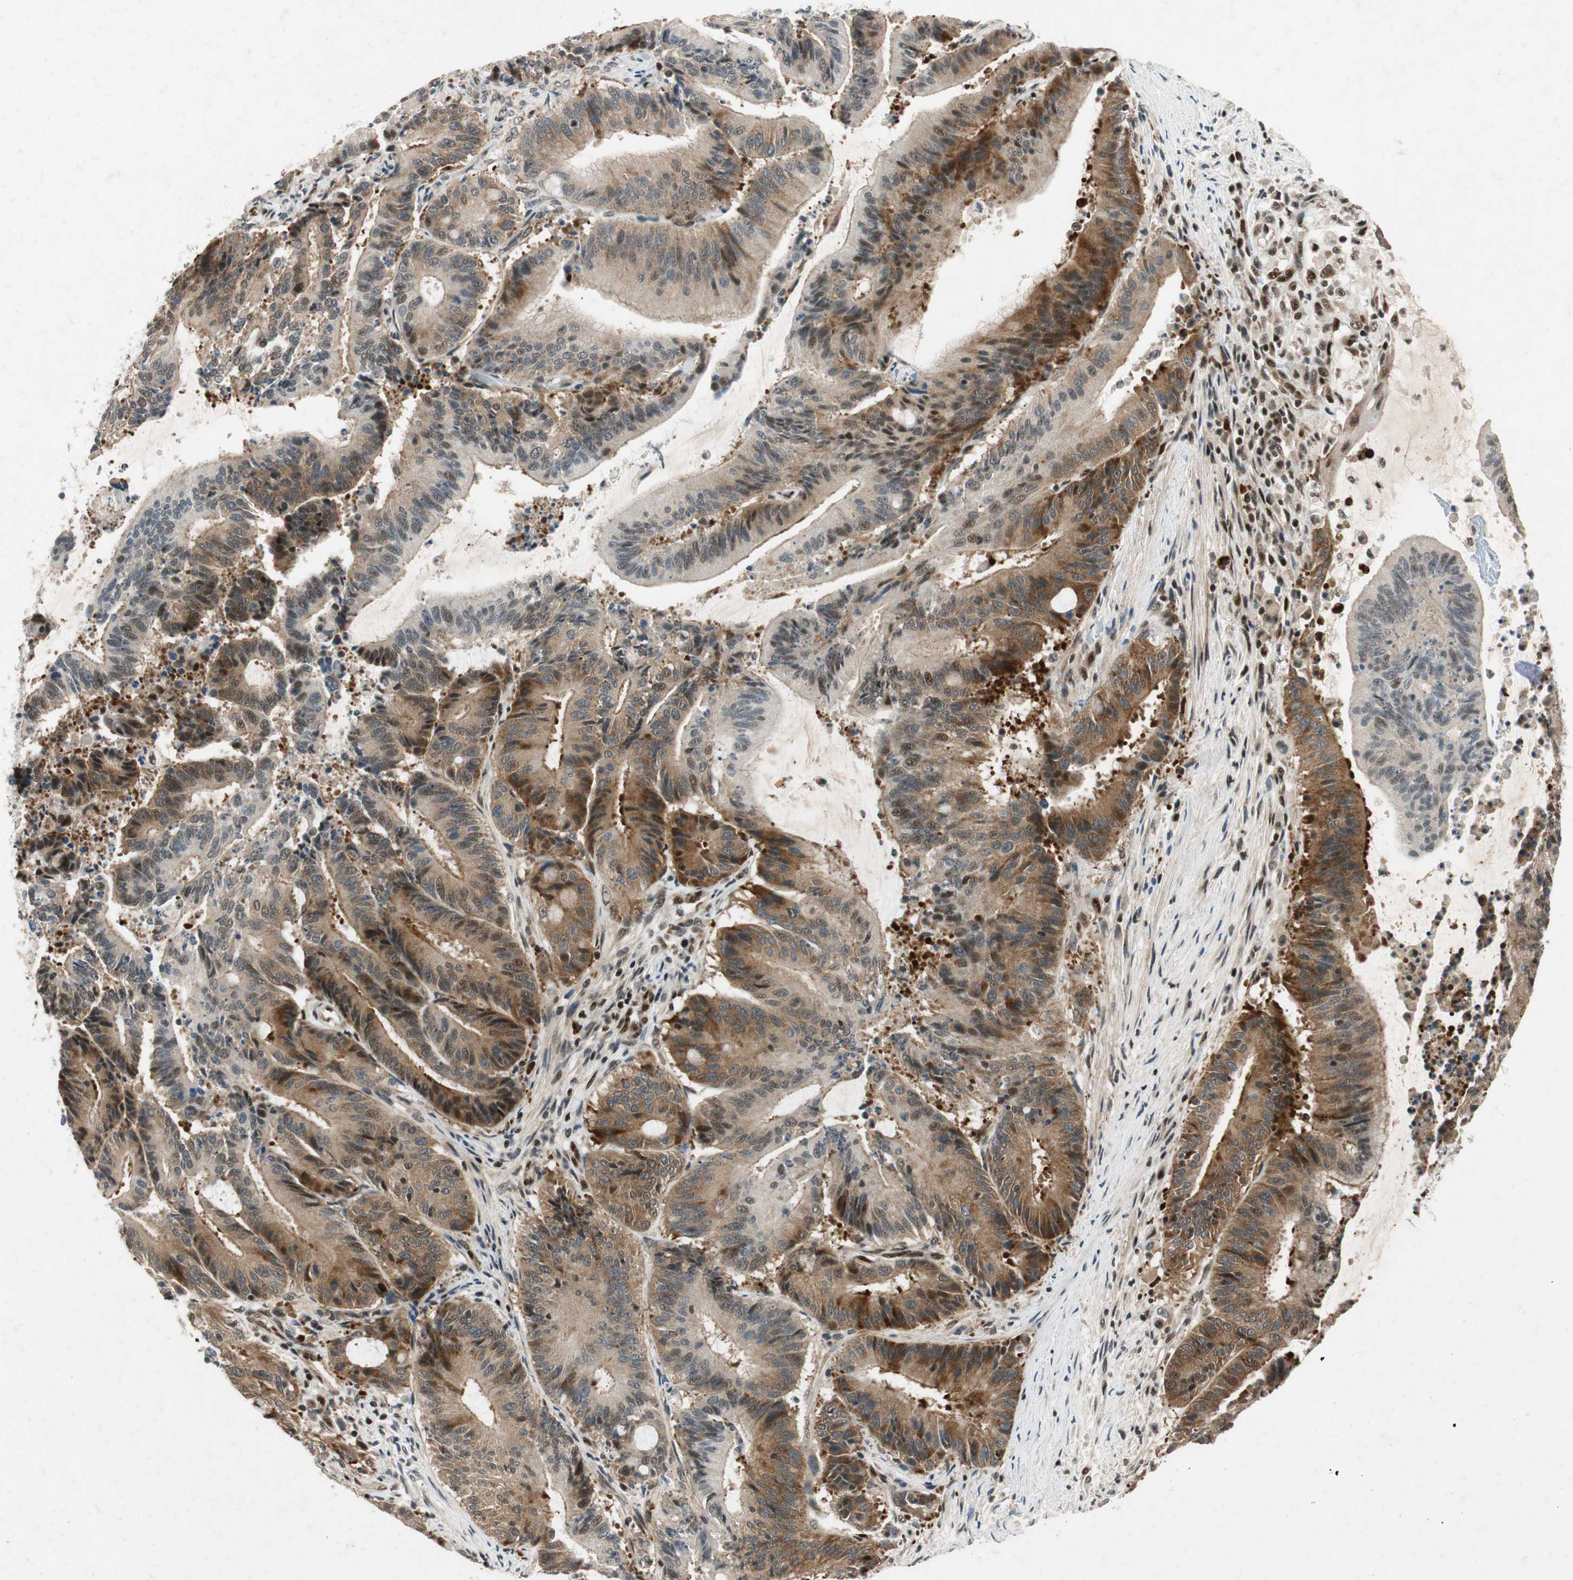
{"staining": {"intensity": "moderate", "quantity": "25%-75%", "location": "cytoplasmic/membranous"}, "tissue": "liver cancer", "cell_type": "Tumor cells", "image_type": "cancer", "snomed": [{"axis": "morphology", "description": "Cholangiocarcinoma"}, {"axis": "topography", "description": "Liver"}], "caption": "Immunohistochemistry of human liver cancer (cholangiocarcinoma) demonstrates medium levels of moderate cytoplasmic/membranous staining in about 25%-75% of tumor cells.", "gene": "NCBP3", "patient": {"sex": "female", "age": 73}}